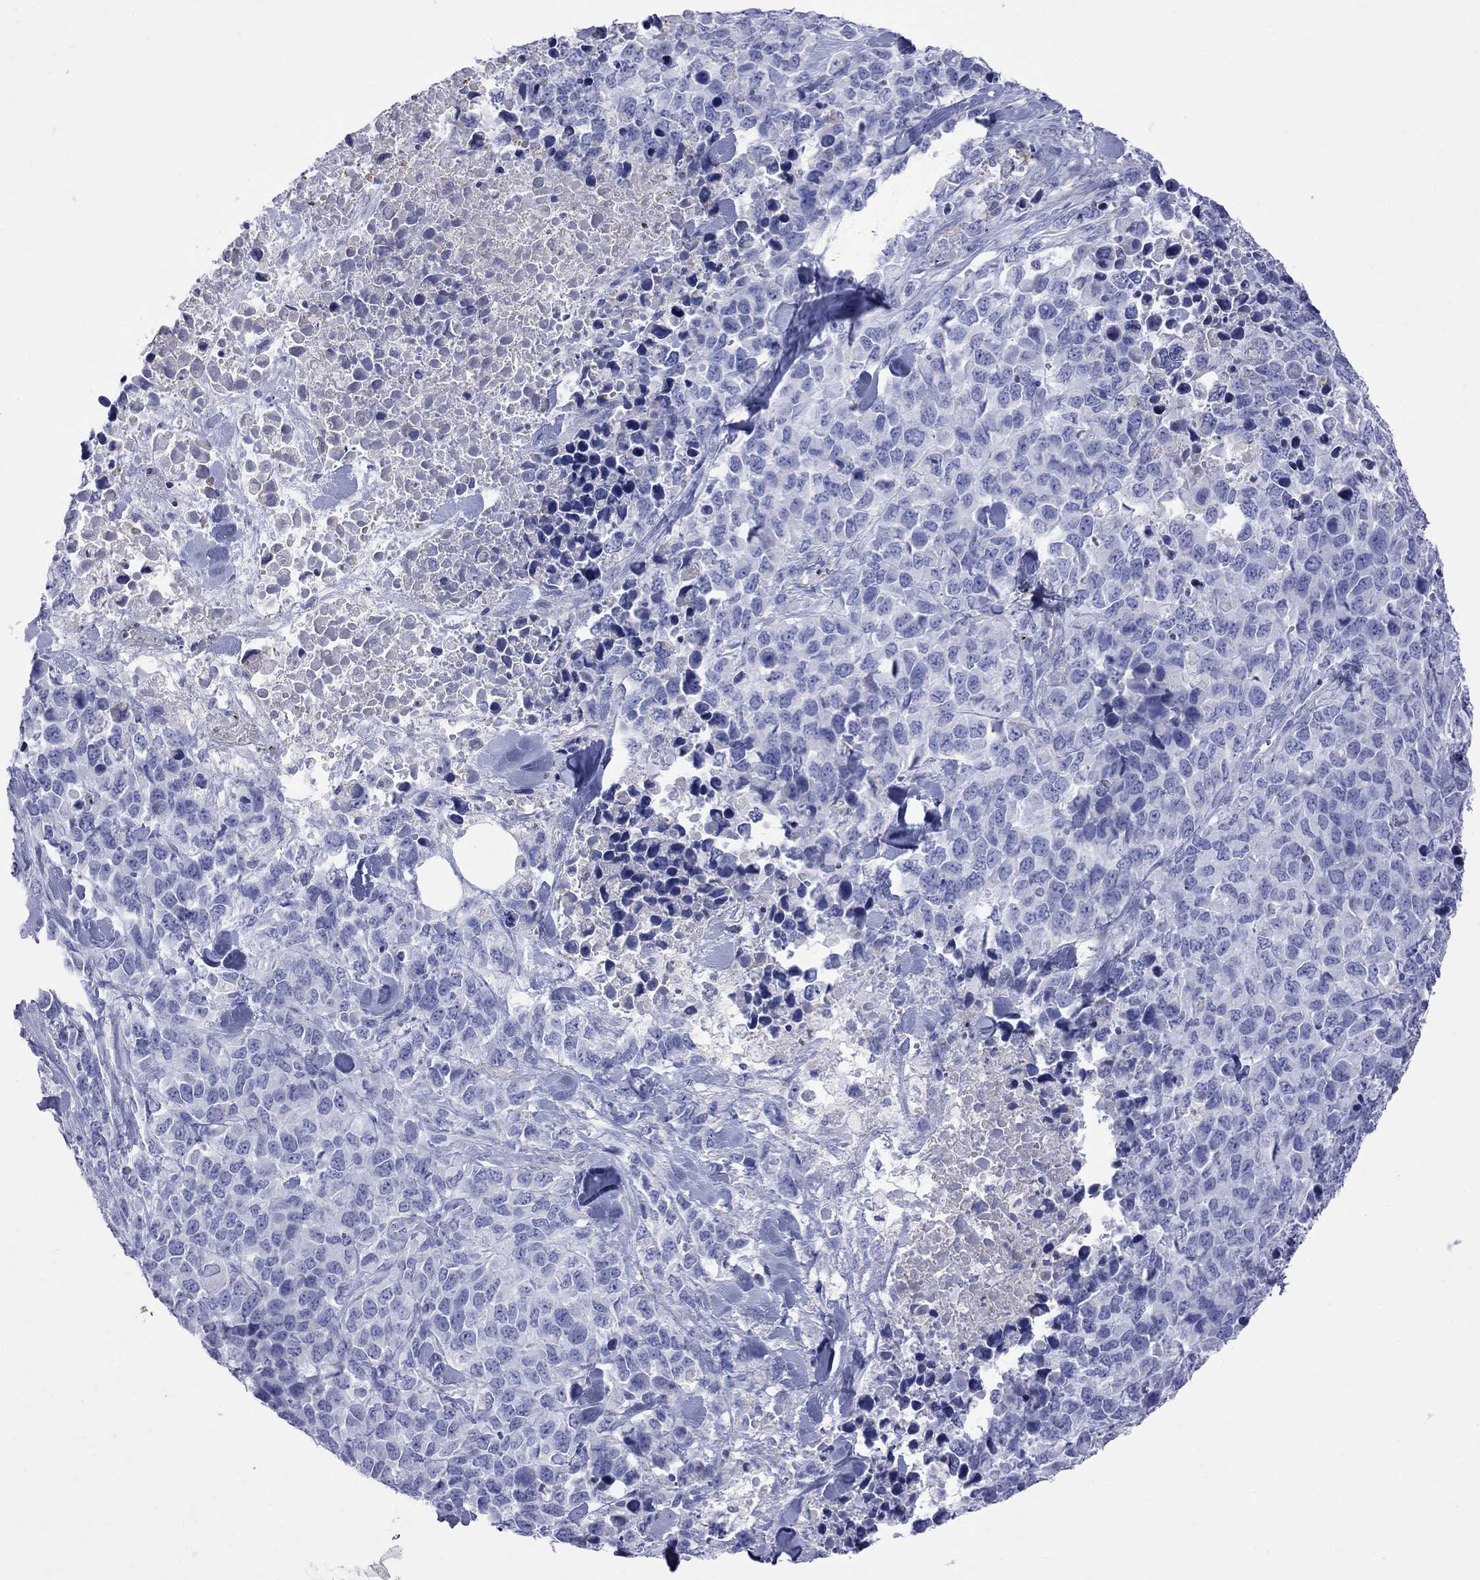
{"staining": {"intensity": "negative", "quantity": "none", "location": "none"}, "tissue": "melanoma", "cell_type": "Tumor cells", "image_type": "cancer", "snomed": [{"axis": "morphology", "description": "Malignant melanoma, Metastatic site"}, {"axis": "topography", "description": "Skin"}], "caption": "High magnification brightfield microscopy of malignant melanoma (metastatic site) stained with DAB (3,3'-diaminobenzidine) (brown) and counterstained with hematoxylin (blue): tumor cells show no significant staining. (Stains: DAB (3,3'-diaminobenzidine) IHC with hematoxylin counter stain, Microscopy: brightfield microscopy at high magnification).", "gene": "S100A3", "patient": {"sex": "male", "age": 84}}